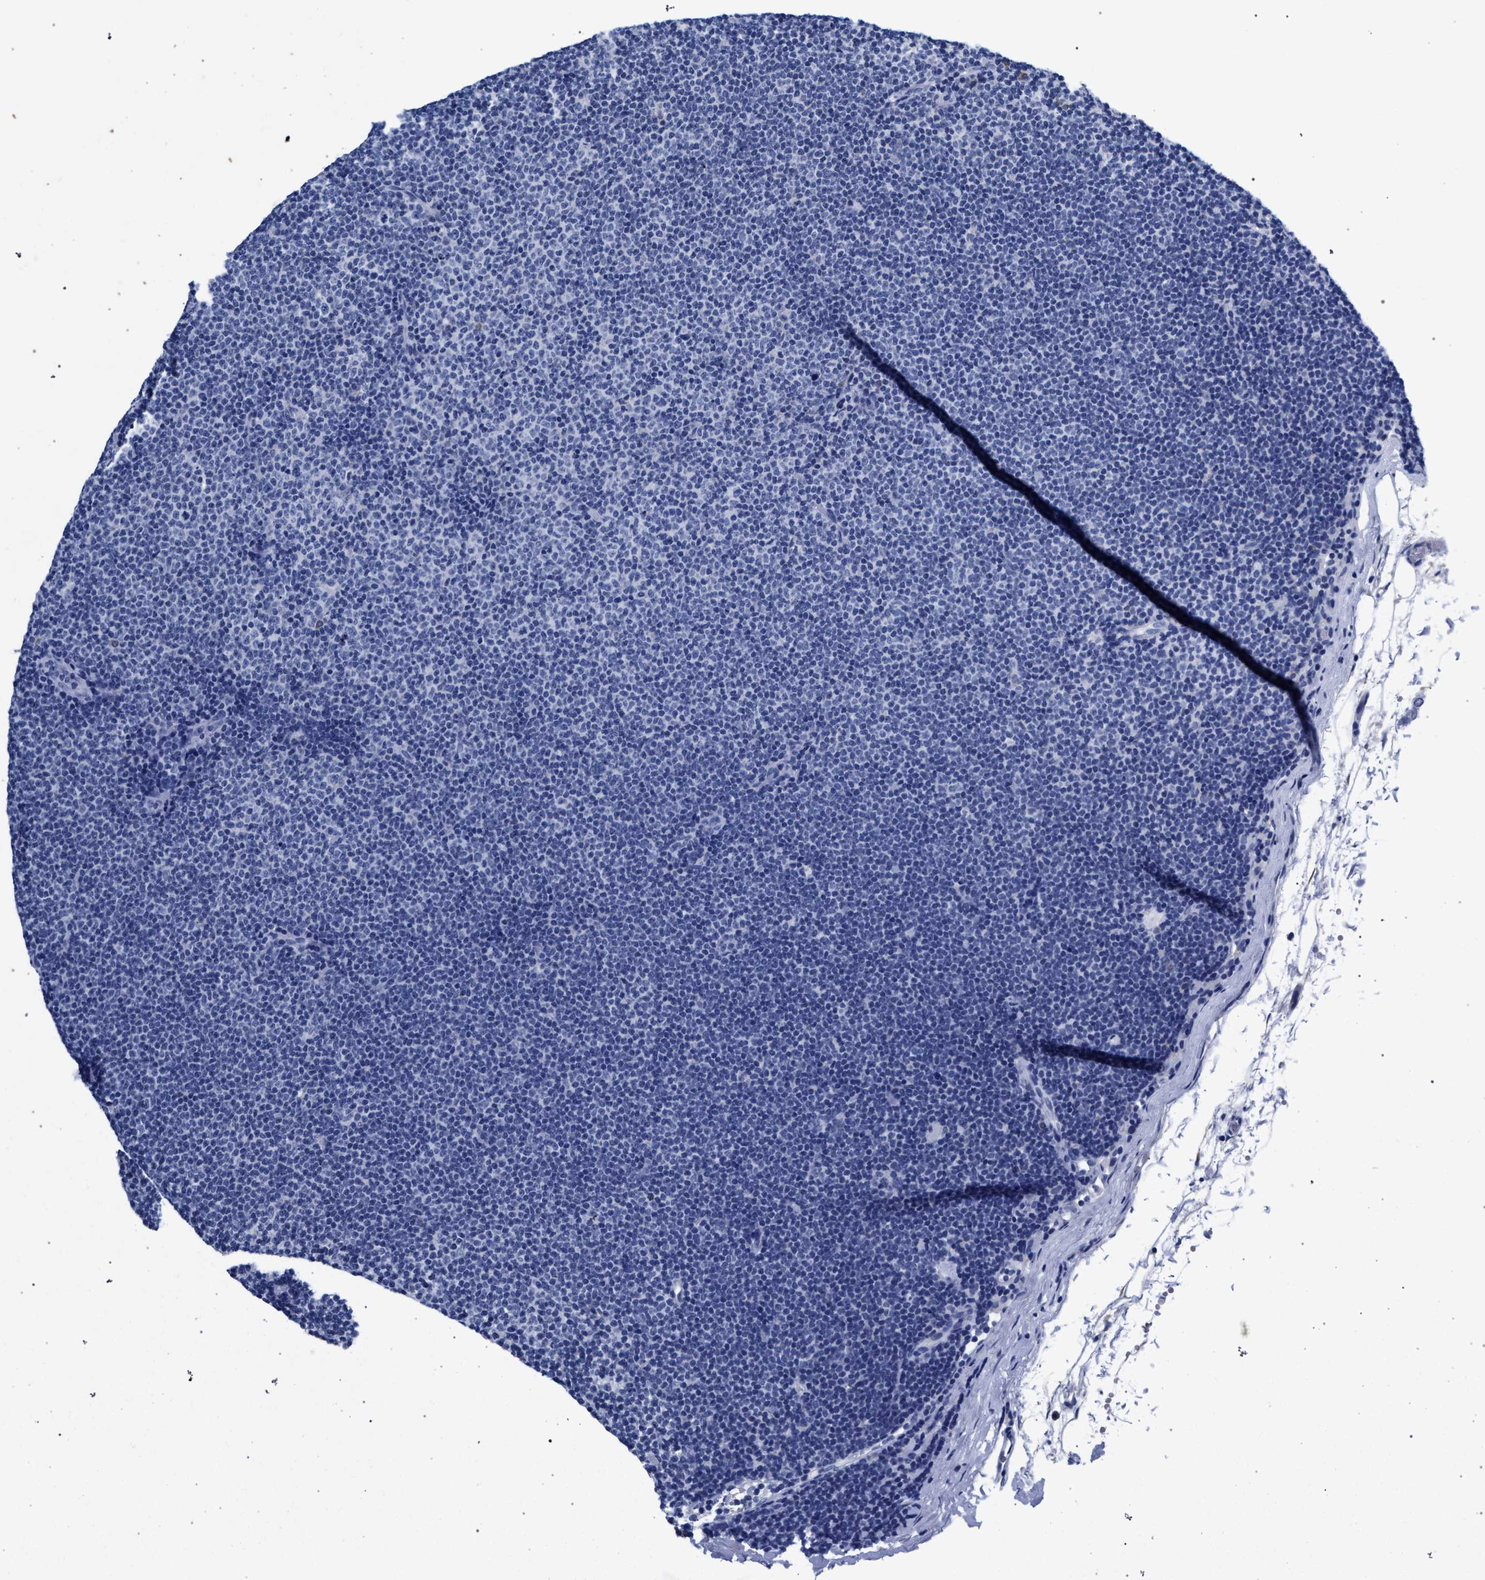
{"staining": {"intensity": "negative", "quantity": "none", "location": "none"}, "tissue": "lymphoma", "cell_type": "Tumor cells", "image_type": "cancer", "snomed": [{"axis": "morphology", "description": "Malignant lymphoma, non-Hodgkin's type, Low grade"}, {"axis": "topography", "description": "Lymph node"}], "caption": "Low-grade malignant lymphoma, non-Hodgkin's type was stained to show a protein in brown. There is no significant staining in tumor cells.", "gene": "AKAP4", "patient": {"sex": "female", "age": 53}}